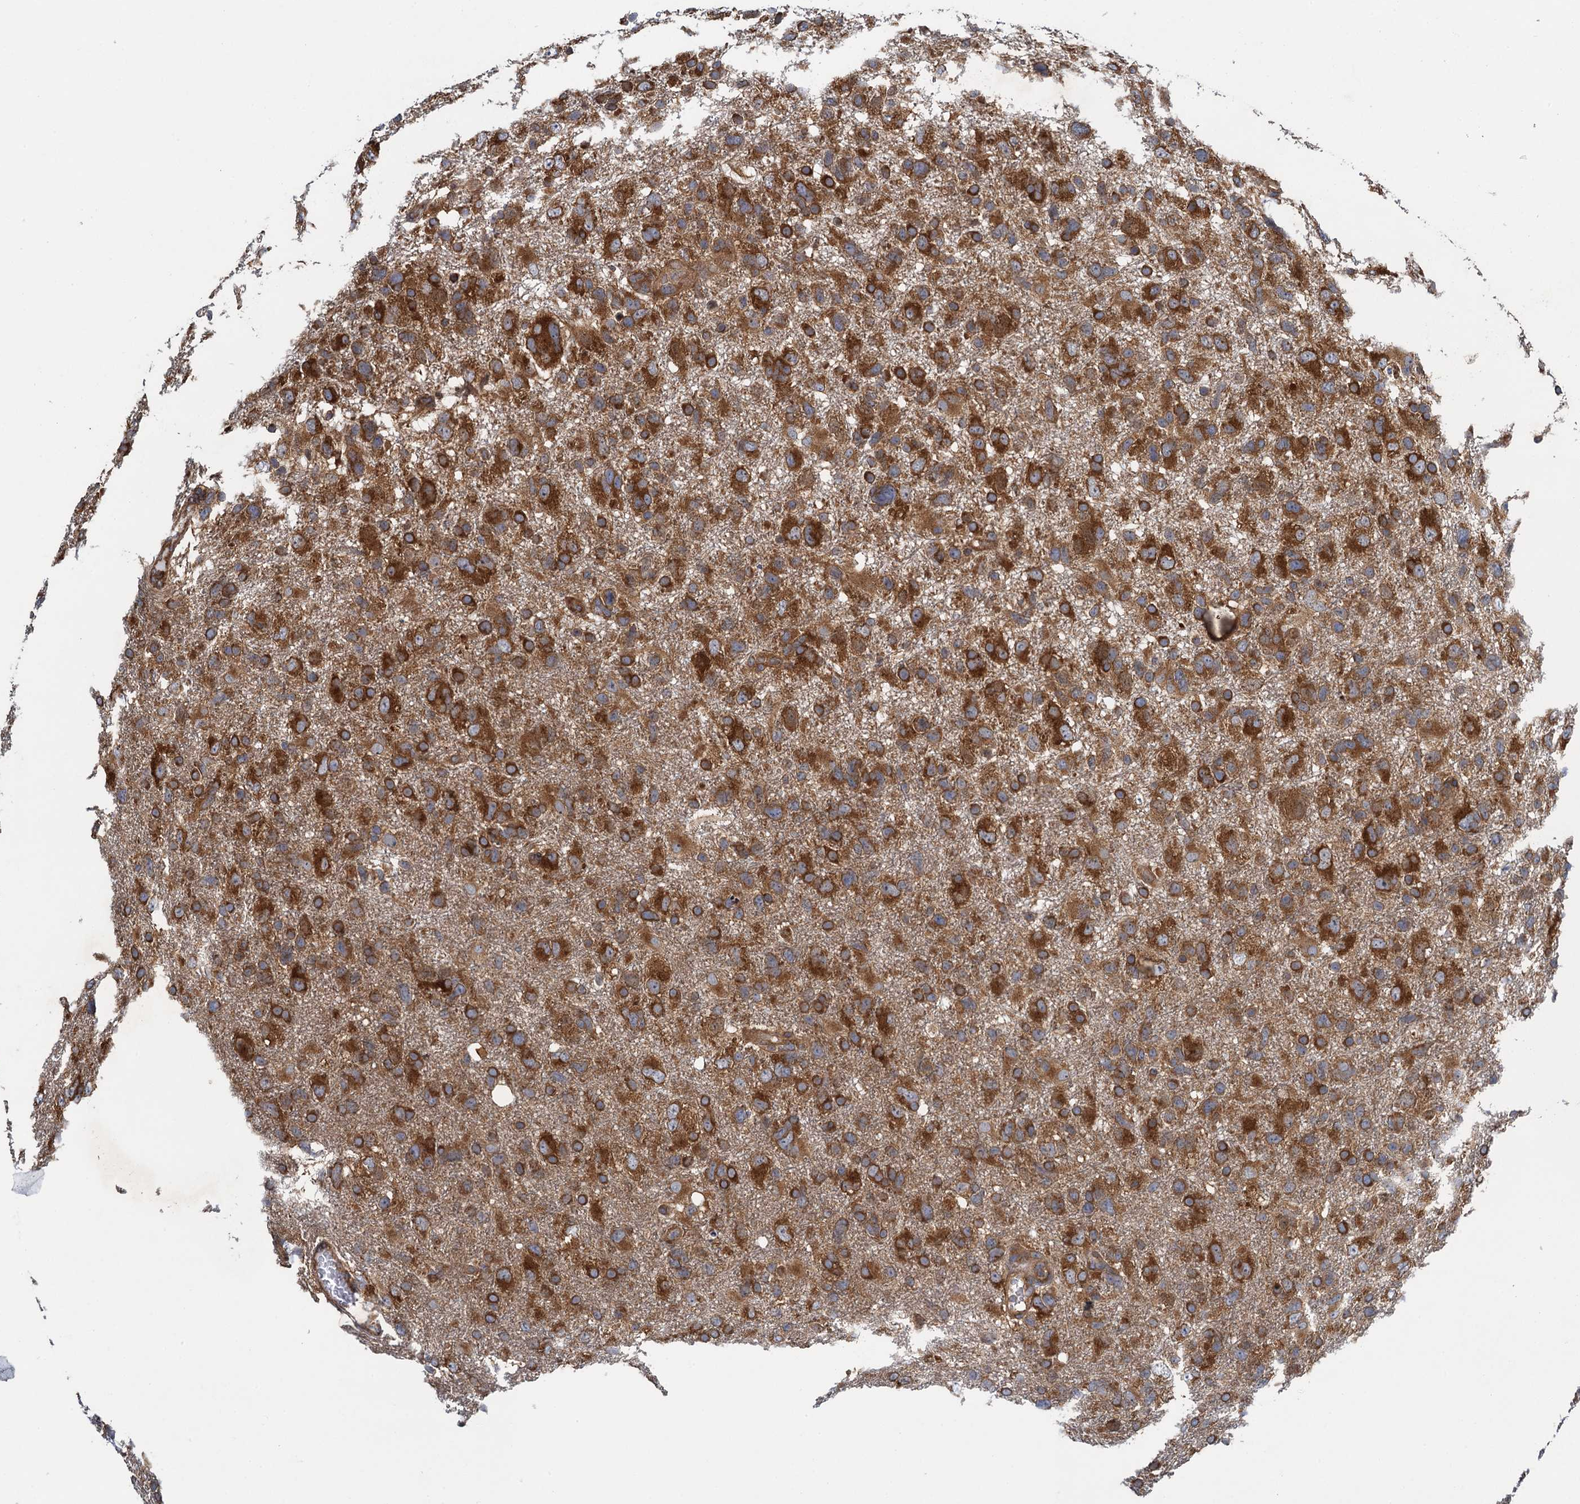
{"staining": {"intensity": "strong", "quantity": ">75%", "location": "cytoplasmic/membranous"}, "tissue": "glioma", "cell_type": "Tumor cells", "image_type": "cancer", "snomed": [{"axis": "morphology", "description": "Glioma, malignant, High grade"}, {"axis": "topography", "description": "Brain"}], "caption": "The immunohistochemical stain shows strong cytoplasmic/membranous positivity in tumor cells of high-grade glioma (malignant) tissue.", "gene": "MDM1", "patient": {"sex": "male", "age": 61}}